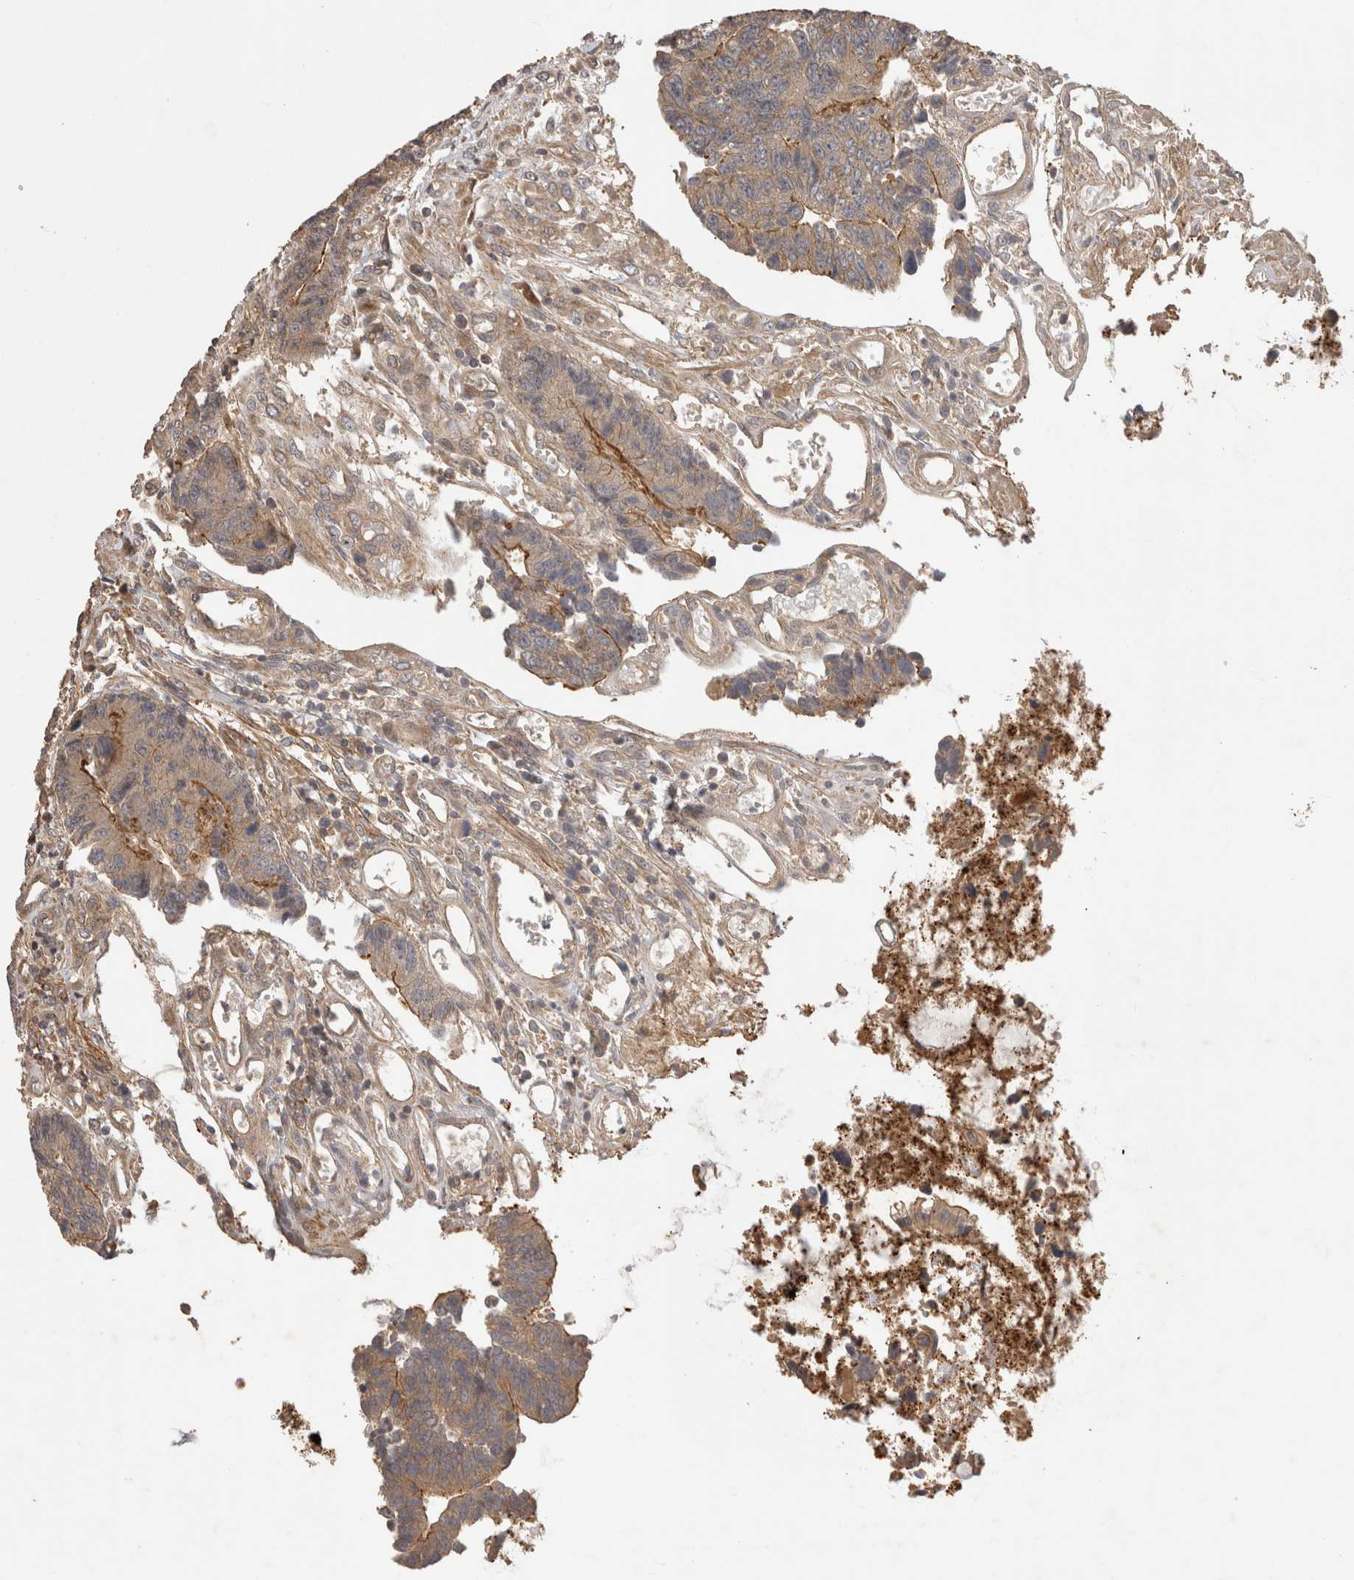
{"staining": {"intensity": "weak", "quantity": ">75%", "location": "cytoplasmic/membranous"}, "tissue": "colorectal cancer", "cell_type": "Tumor cells", "image_type": "cancer", "snomed": [{"axis": "morphology", "description": "Adenocarcinoma, NOS"}, {"axis": "topography", "description": "Rectum"}], "caption": "Adenocarcinoma (colorectal) tissue shows weak cytoplasmic/membranous positivity in about >75% of tumor cells, visualized by immunohistochemistry.", "gene": "PPP1R42", "patient": {"sex": "male", "age": 84}}